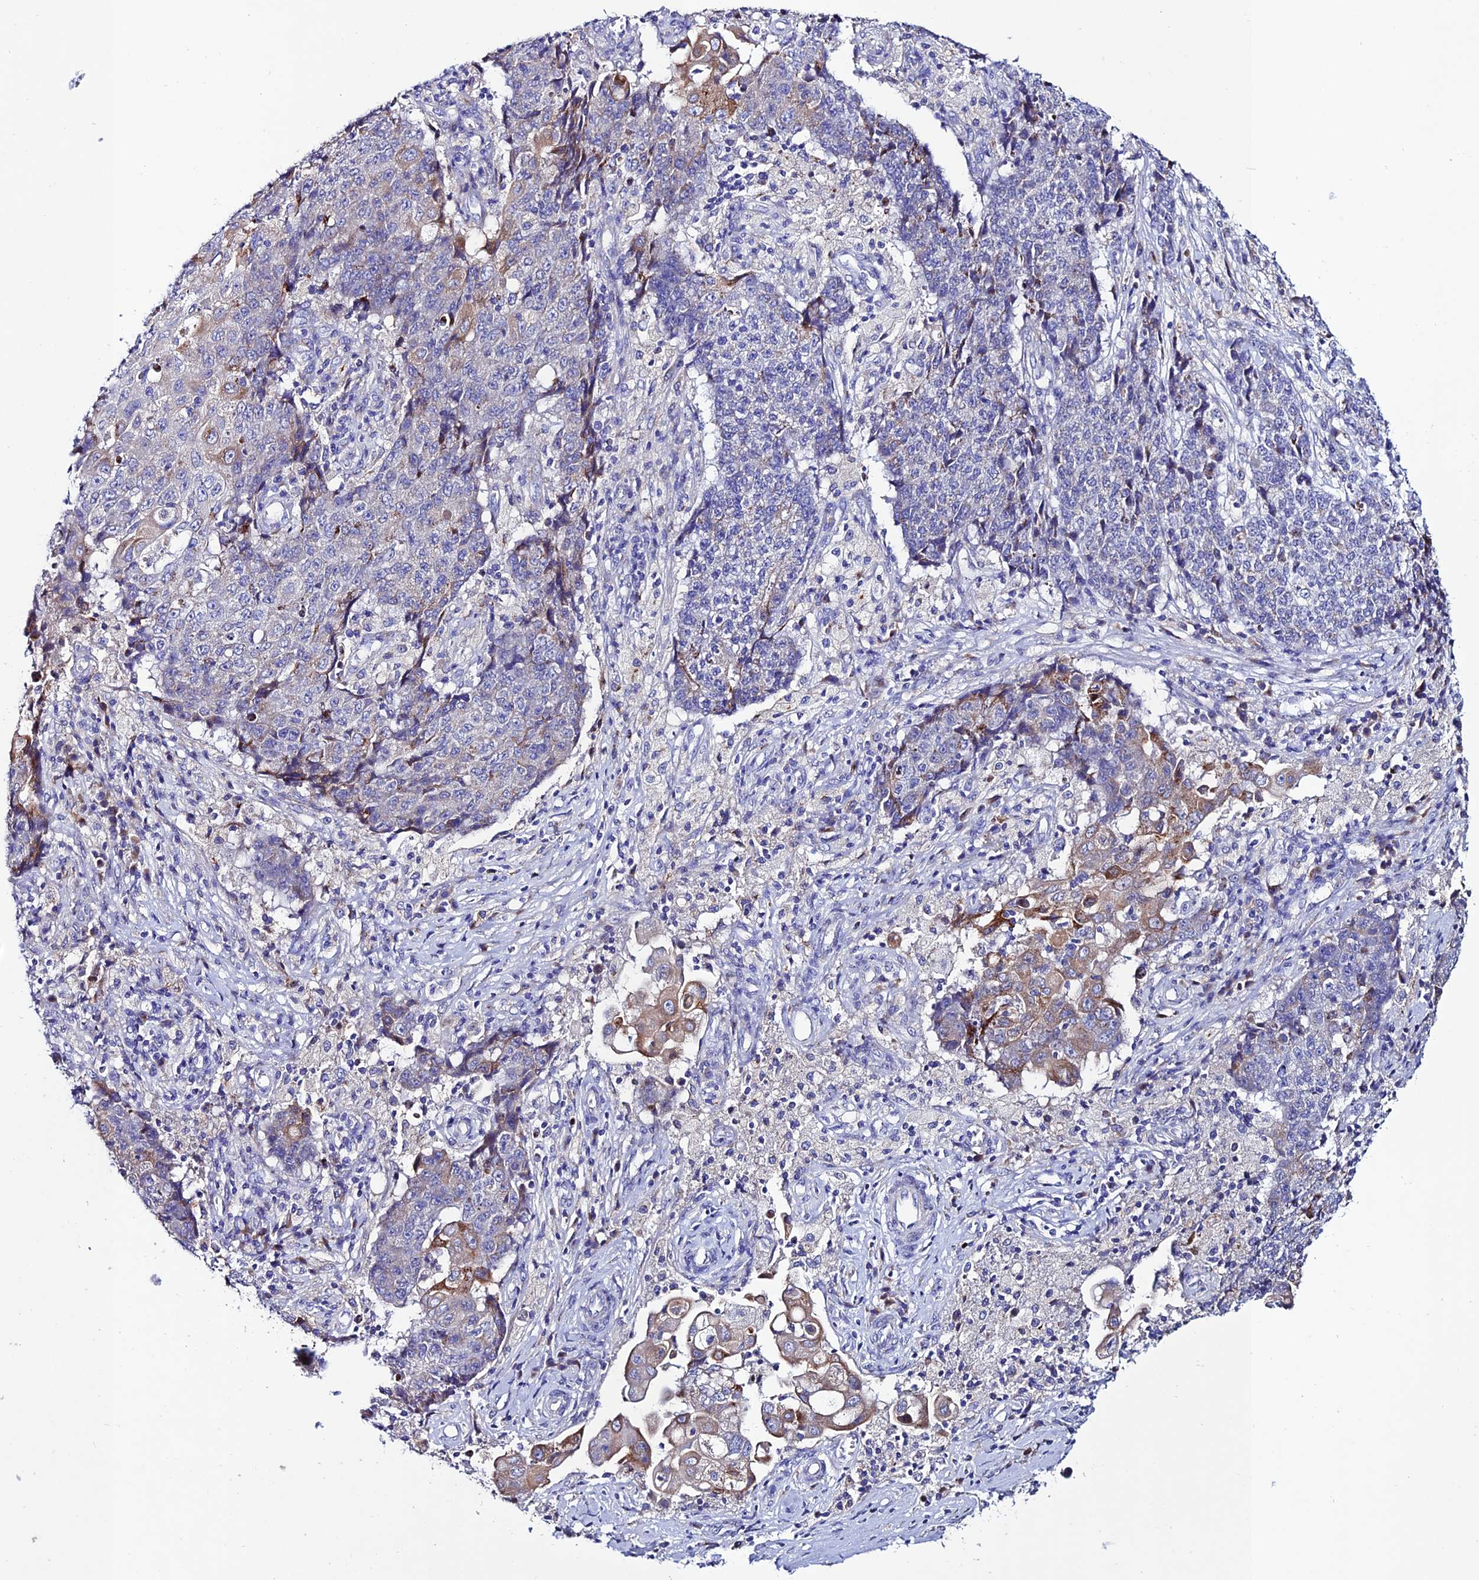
{"staining": {"intensity": "moderate", "quantity": "<25%", "location": "cytoplasmic/membranous"}, "tissue": "ovarian cancer", "cell_type": "Tumor cells", "image_type": "cancer", "snomed": [{"axis": "morphology", "description": "Carcinoma, endometroid"}, {"axis": "topography", "description": "Ovary"}], "caption": "High-magnification brightfield microscopy of ovarian endometroid carcinoma stained with DAB (brown) and counterstained with hematoxylin (blue). tumor cells exhibit moderate cytoplasmic/membranous staining is identified in about<25% of cells. Ihc stains the protein in brown and the nuclei are stained blue.", "gene": "OR51Q1", "patient": {"sex": "female", "age": 42}}